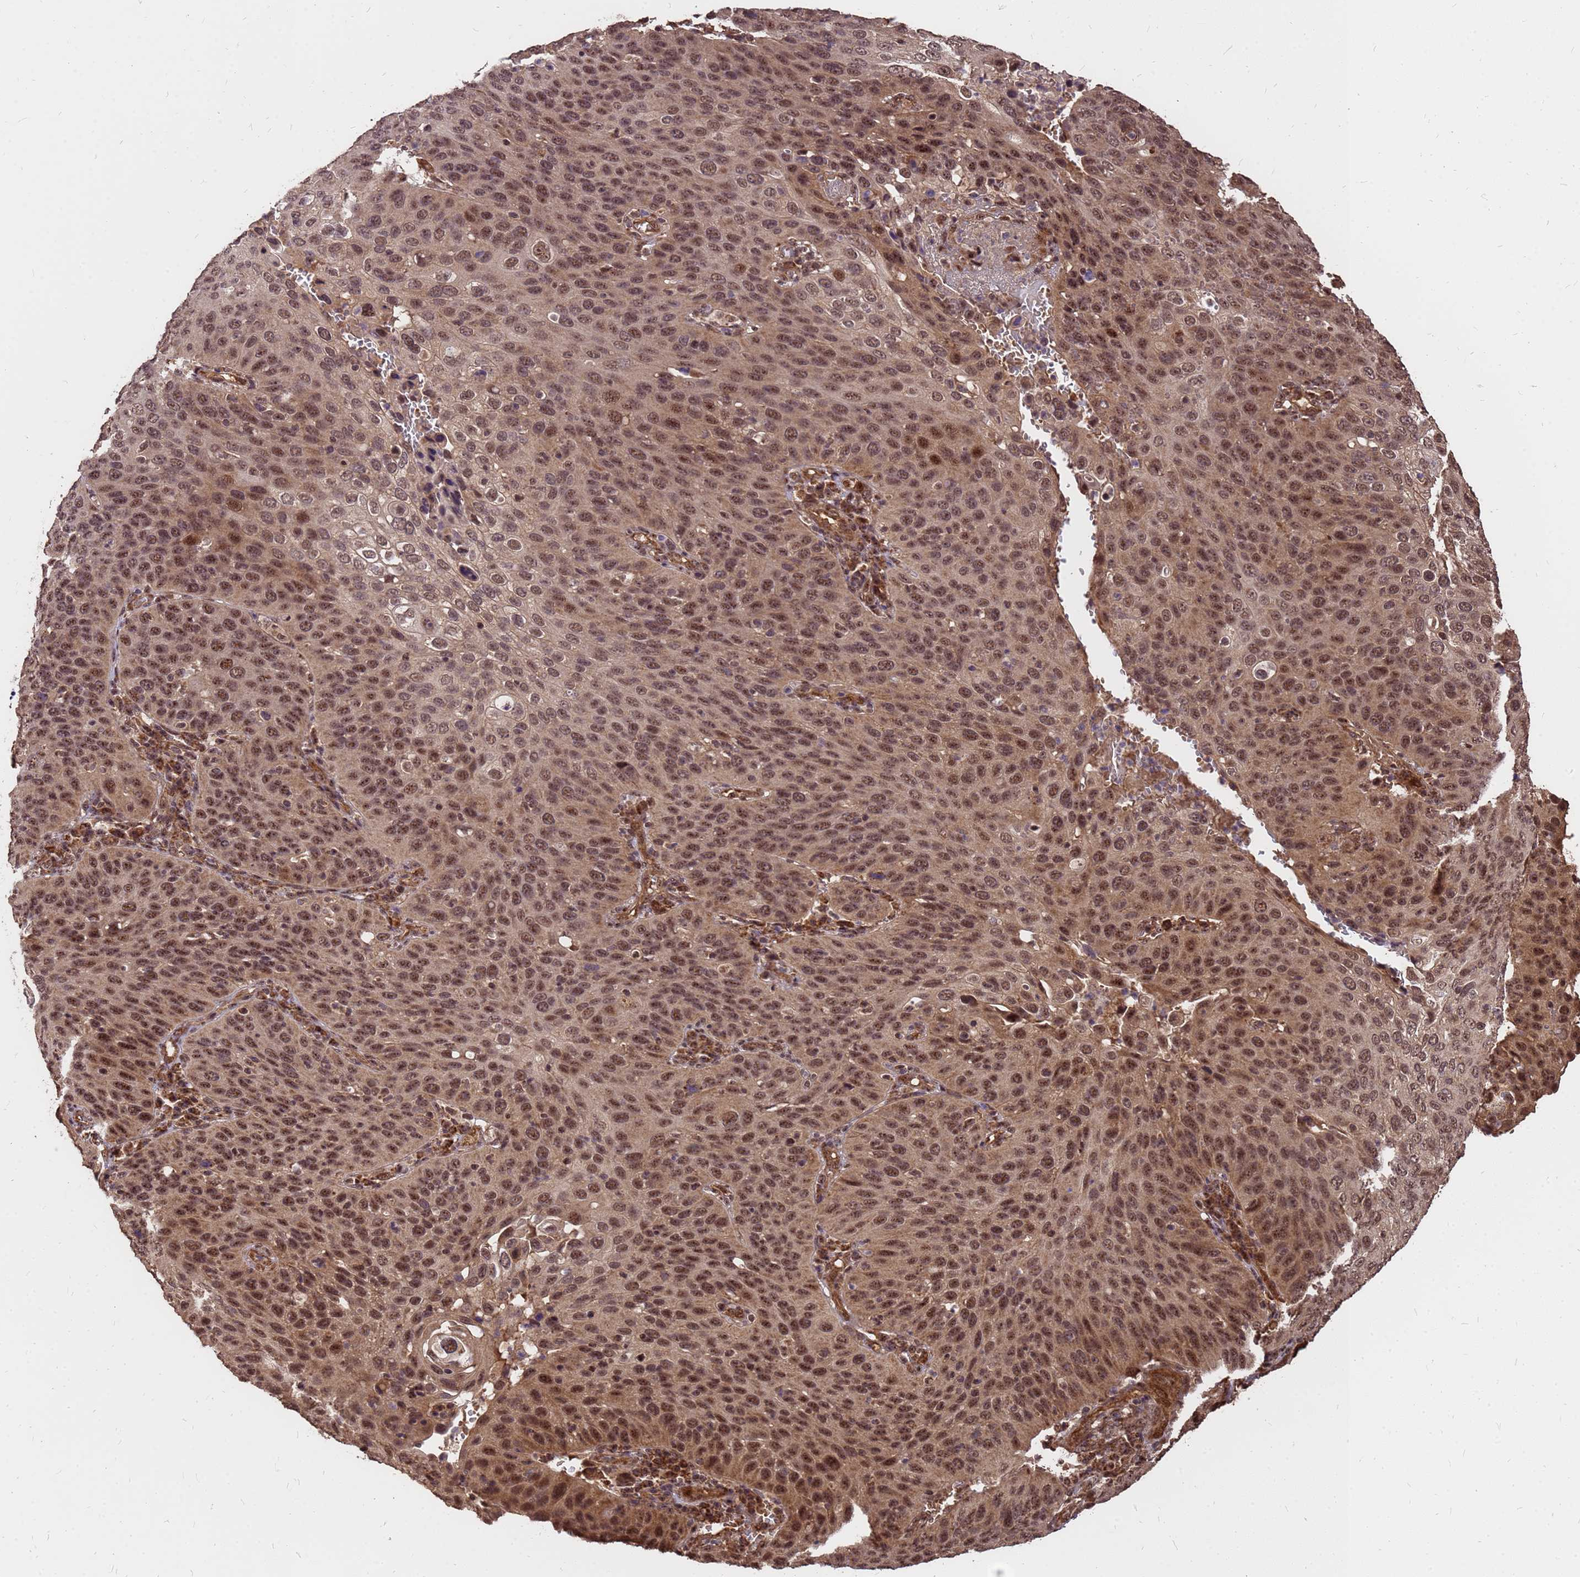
{"staining": {"intensity": "moderate", "quantity": ">75%", "location": "cytoplasmic/membranous,nuclear"}, "tissue": "cervical cancer", "cell_type": "Tumor cells", "image_type": "cancer", "snomed": [{"axis": "morphology", "description": "Squamous cell carcinoma, NOS"}, {"axis": "topography", "description": "Cervix"}], "caption": "Immunohistochemistry (IHC) (DAB) staining of squamous cell carcinoma (cervical) exhibits moderate cytoplasmic/membranous and nuclear protein positivity in approximately >75% of tumor cells. Immunohistochemistry (IHC) stains the protein in brown and the nuclei are stained blue.", "gene": "GPATCH8", "patient": {"sex": "female", "age": 36}}